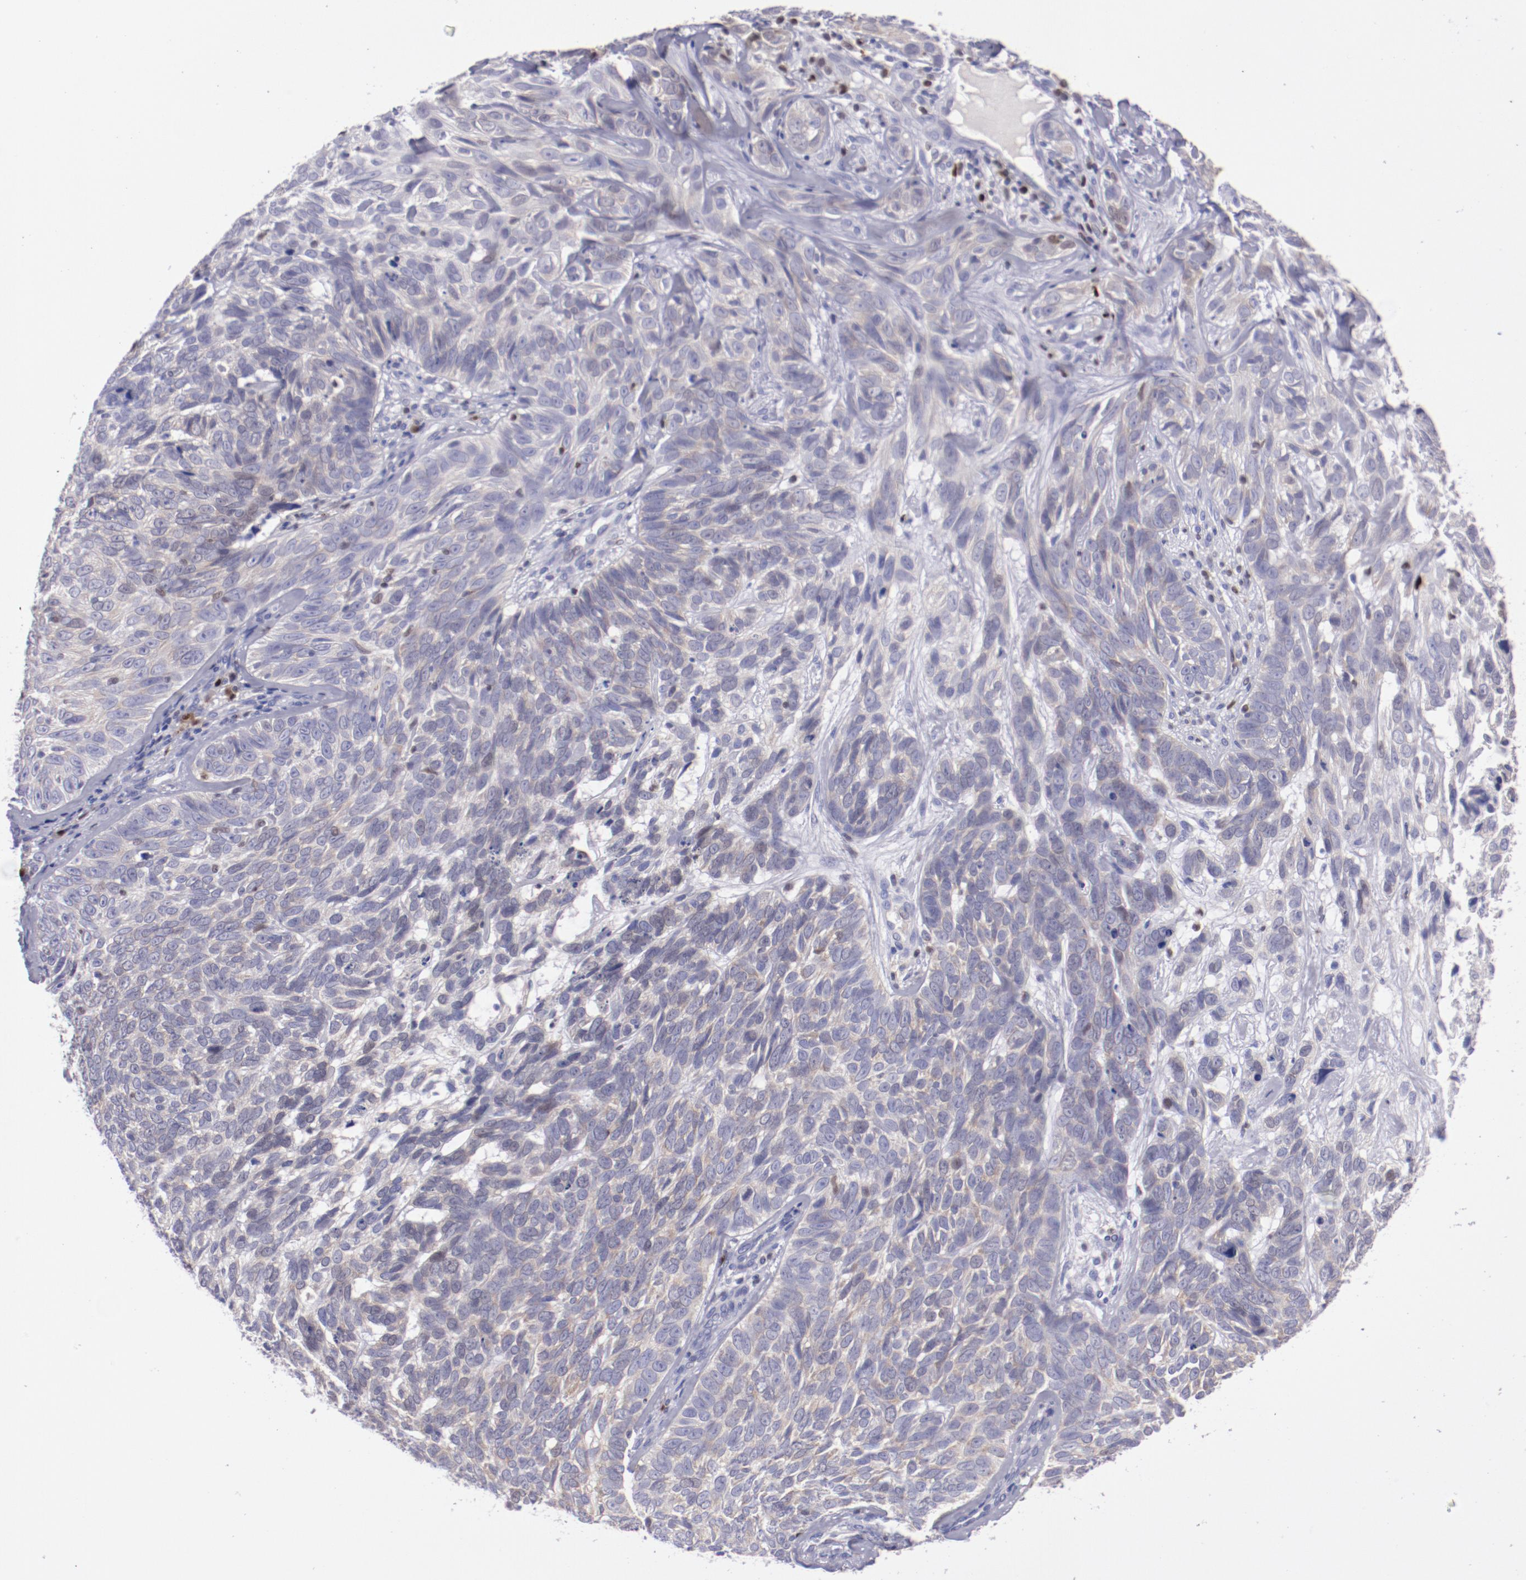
{"staining": {"intensity": "weak", "quantity": "25%-75%", "location": "cytoplasmic/membranous"}, "tissue": "skin cancer", "cell_type": "Tumor cells", "image_type": "cancer", "snomed": [{"axis": "morphology", "description": "Basal cell carcinoma"}, {"axis": "topography", "description": "Skin"}], "caption": "Immunohistochemical staining of human skin cancer reveals weak cytoplasmic/membranous protein positivity in approximately 25%-75% of tumor cells.", "gene": "IRF8", "patient": {"sex": "male", "age": 72}}